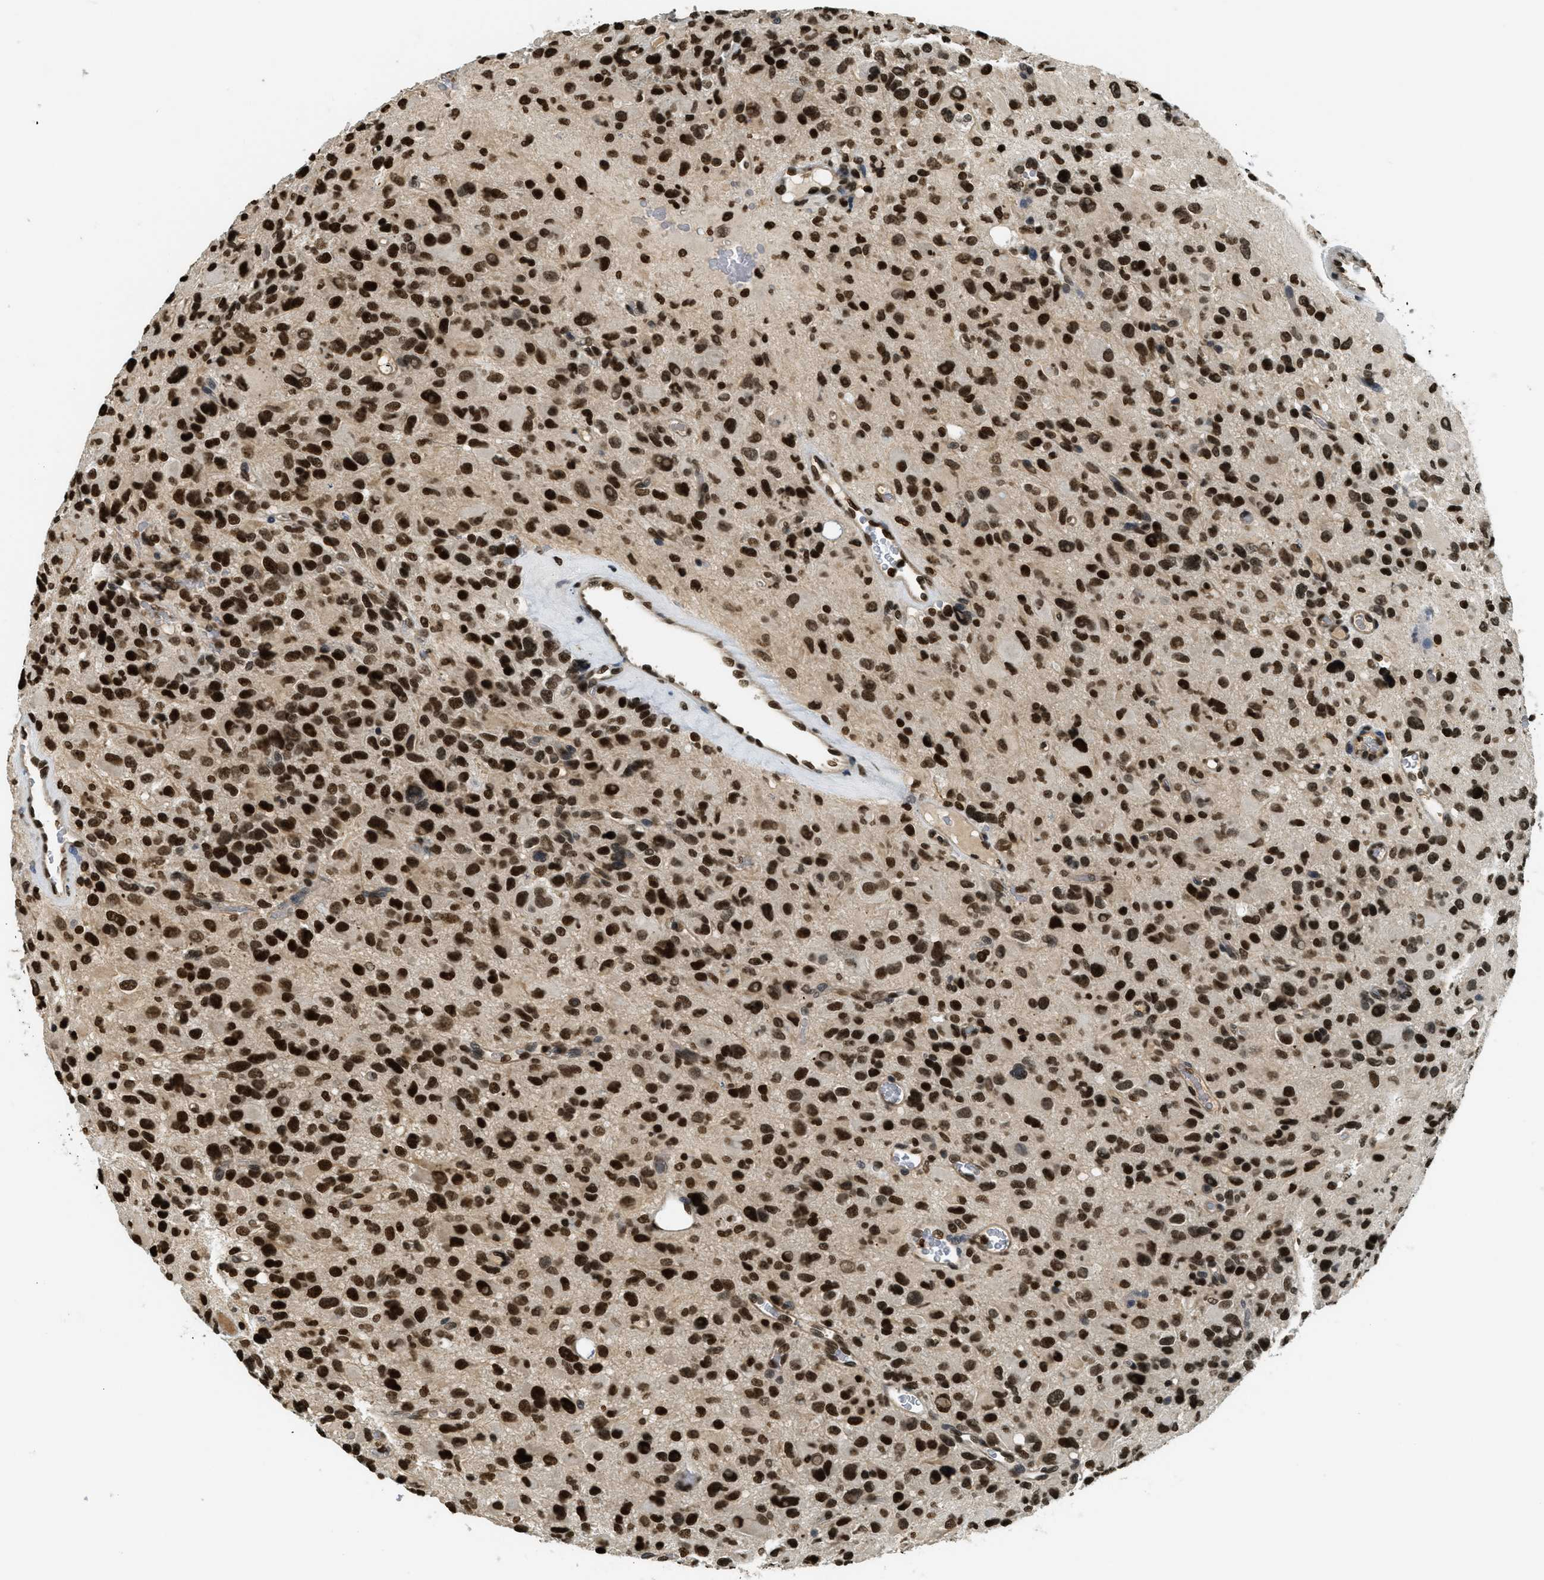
{"staining": {"intensity": "strong", "quantity": ">75%", "location": "nuclear"}, "tissue": "glioma", "cell_type": "Tumor cells", "image_type": "cancer", "snomed": [{"axis": "morphology", "description": "Glioma, malignant, High grade"}, {"axis": "topography", "description": "Brain"}], "caption": "Strong nuclear protein staining is seen in approximately >75% of tumor cells in glioma.", "gene": "LDB2", "patient": {"sex": "male", "age": 48}}